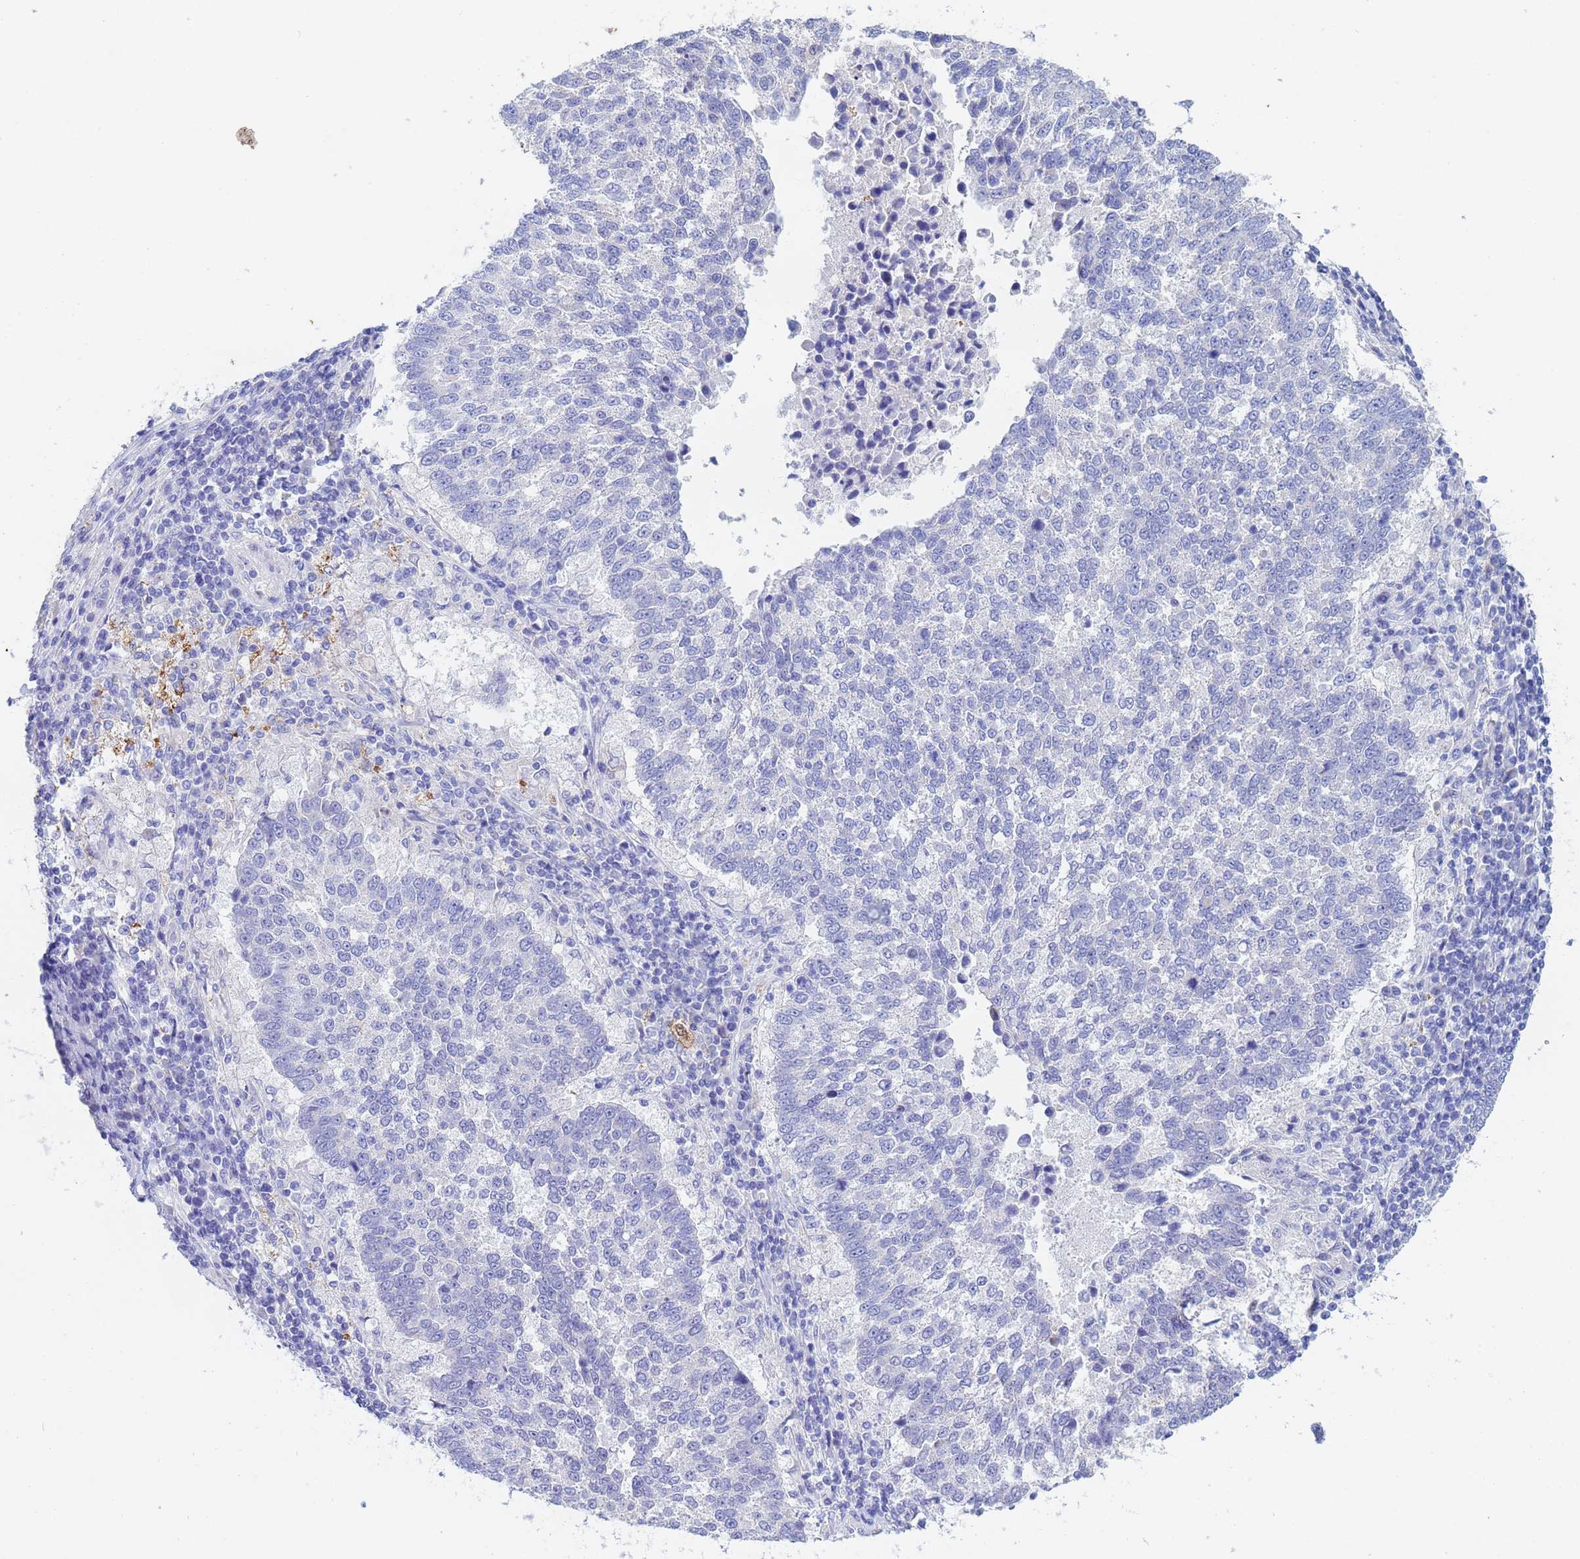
{"staining": {"intensity": "negative", "quantity": "none", "location": "none"}, "tissue": "lung cancer", "cell_type": "Tumor cells", "image_type": "cancer", "snomed": [{"axis": "morphology", "description": "Squamous cell carcinoma, NOS"}, {"axis": "topography", "description": "Lung"}], "caption": "IHC image of neoplastic tissue: lung cancer (squamous cell carcinoma) stained with DAB reveals no significant protein expression in tumor cells.", "gene": "CSTB", "patient": {"sex": "male", "age": 73}}